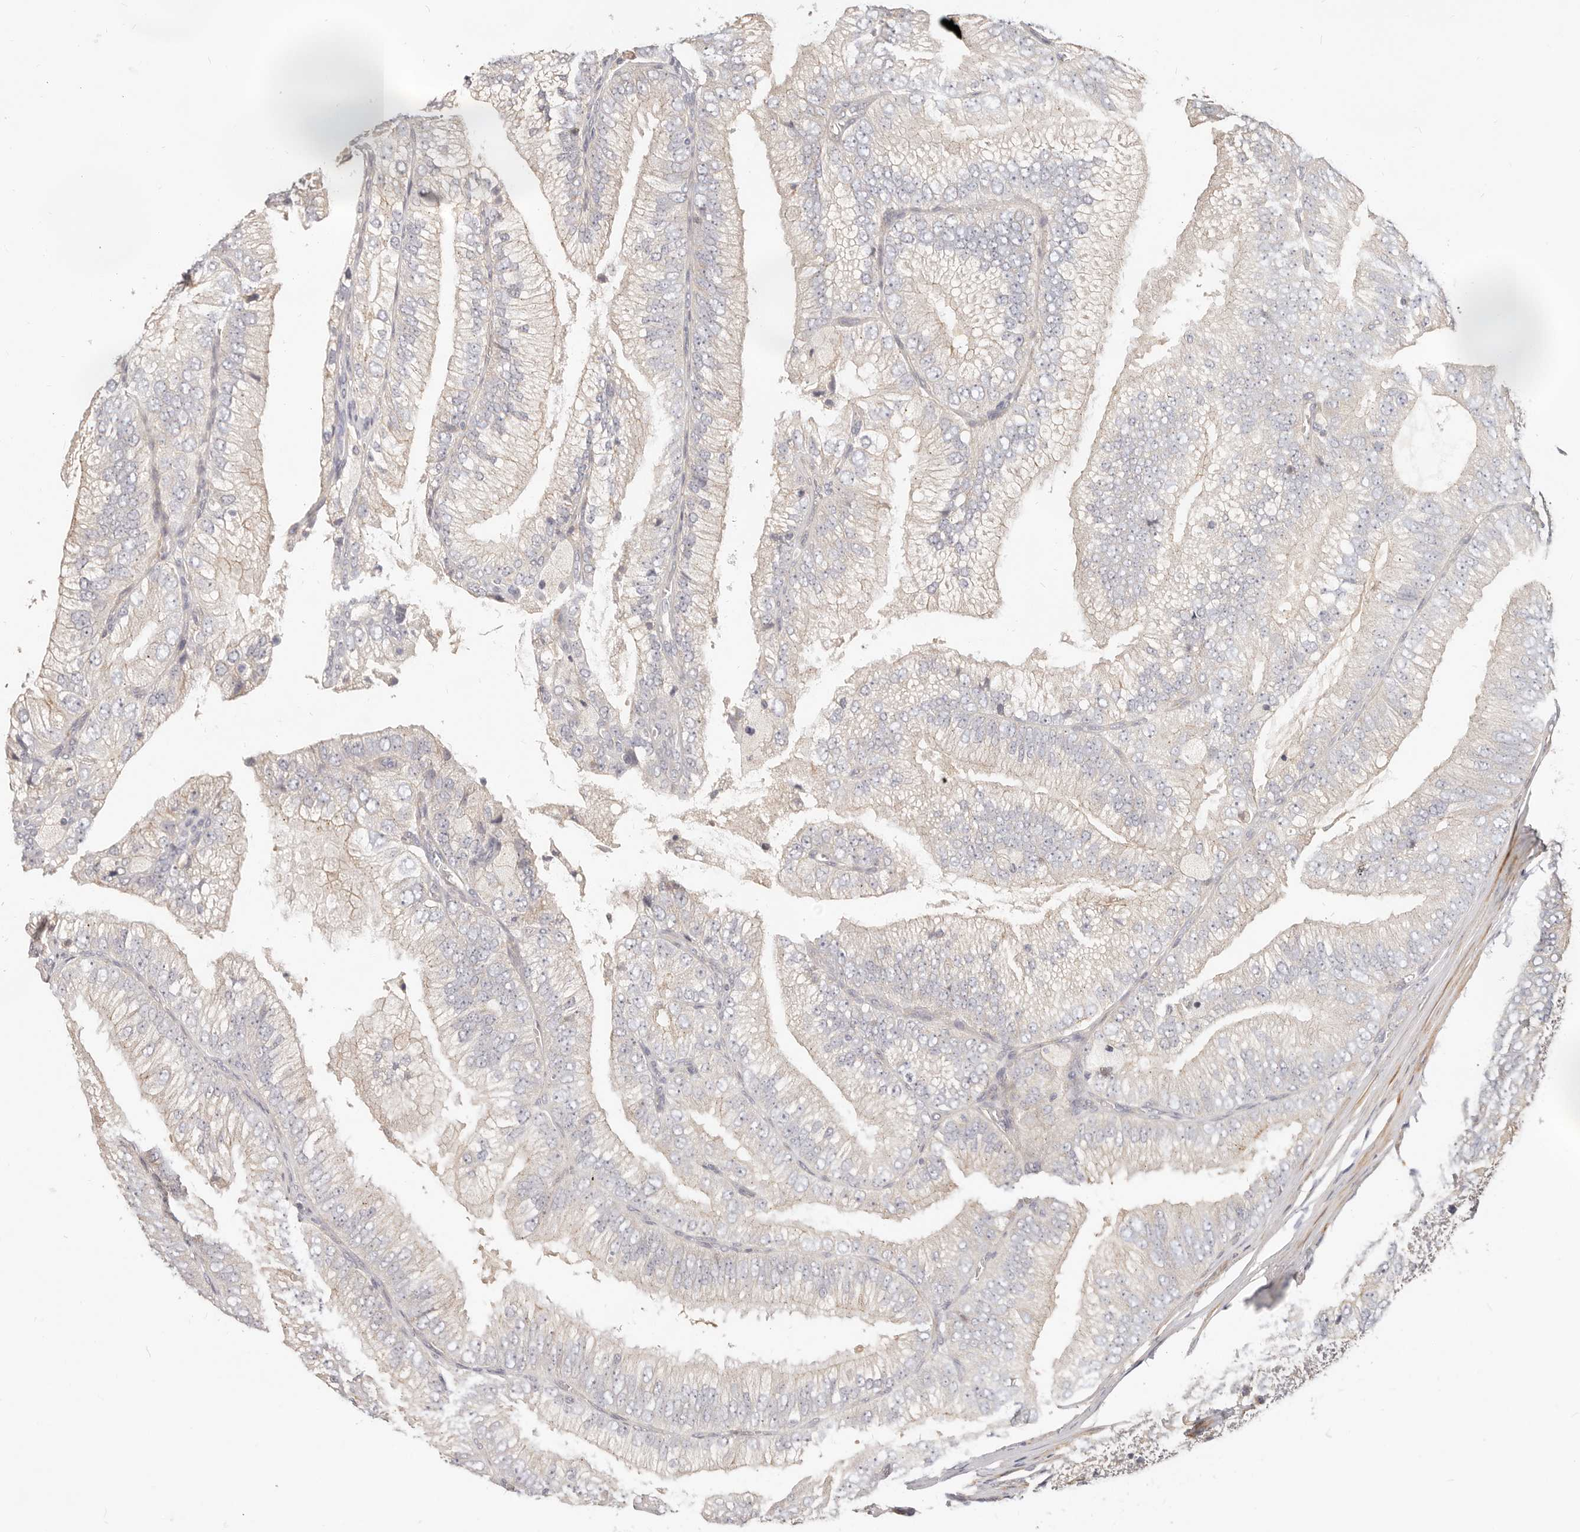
{"staining": {"intensity": "negative", "quantity": "none", "location": "none"}, "tissue": "prostate cancer", "cell_type": "Tumor cells", "image_type": "cancer", "snomed": [{"axis": "morphology", "description": "Adenocarcinoma, High grade"}, {"axis": "topography", "description": "Prostate"}], "caption": "Image shows no protein positivity in tumor cells of high-grade adenocarcinoma (prostate) tissue.", "gene": "ZRANB1", "patient": {"sex": "male", "age": 58}}